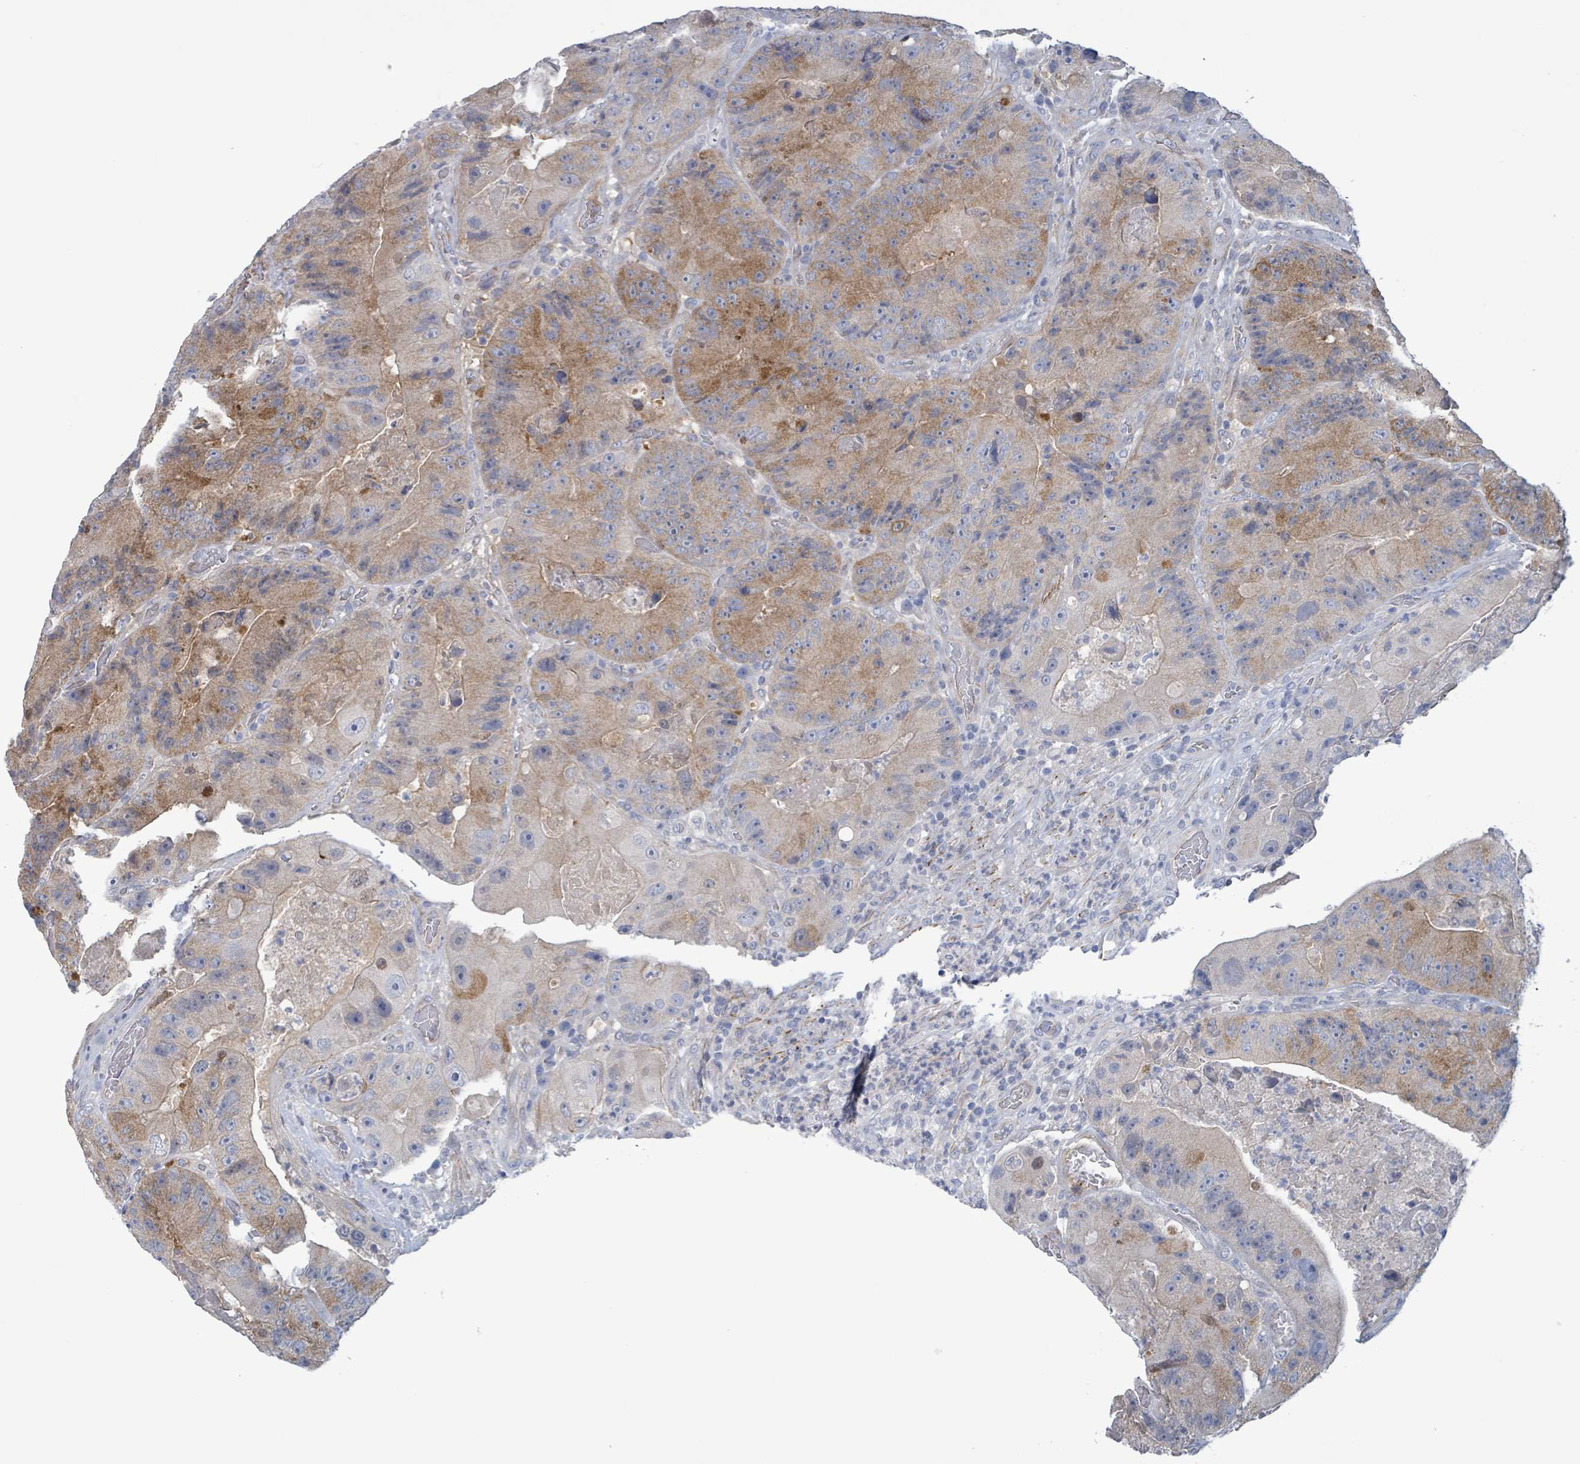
{"staining": {"intensity": "moderate", "quantity": "25%-75%", "location": "cytoplasmic/membranous"}, "tissue": "colorectal cancer", "cell_type": "Tumor cells", "image_type": "cancer", "snomed": [{"axis": "morphology", "description": "Adenocarcinoma, NOS"}, {"axis": "topography", "description": "Colon"}], "caption": "Colorectal adenocarcinoma stained for a protein (brown) displays moderate cytoplasmic/membranous positive expression in about 25%-75% of tumor cells.", "gene": "PKLR", "patient": {"sex": "female", "age": 86}}